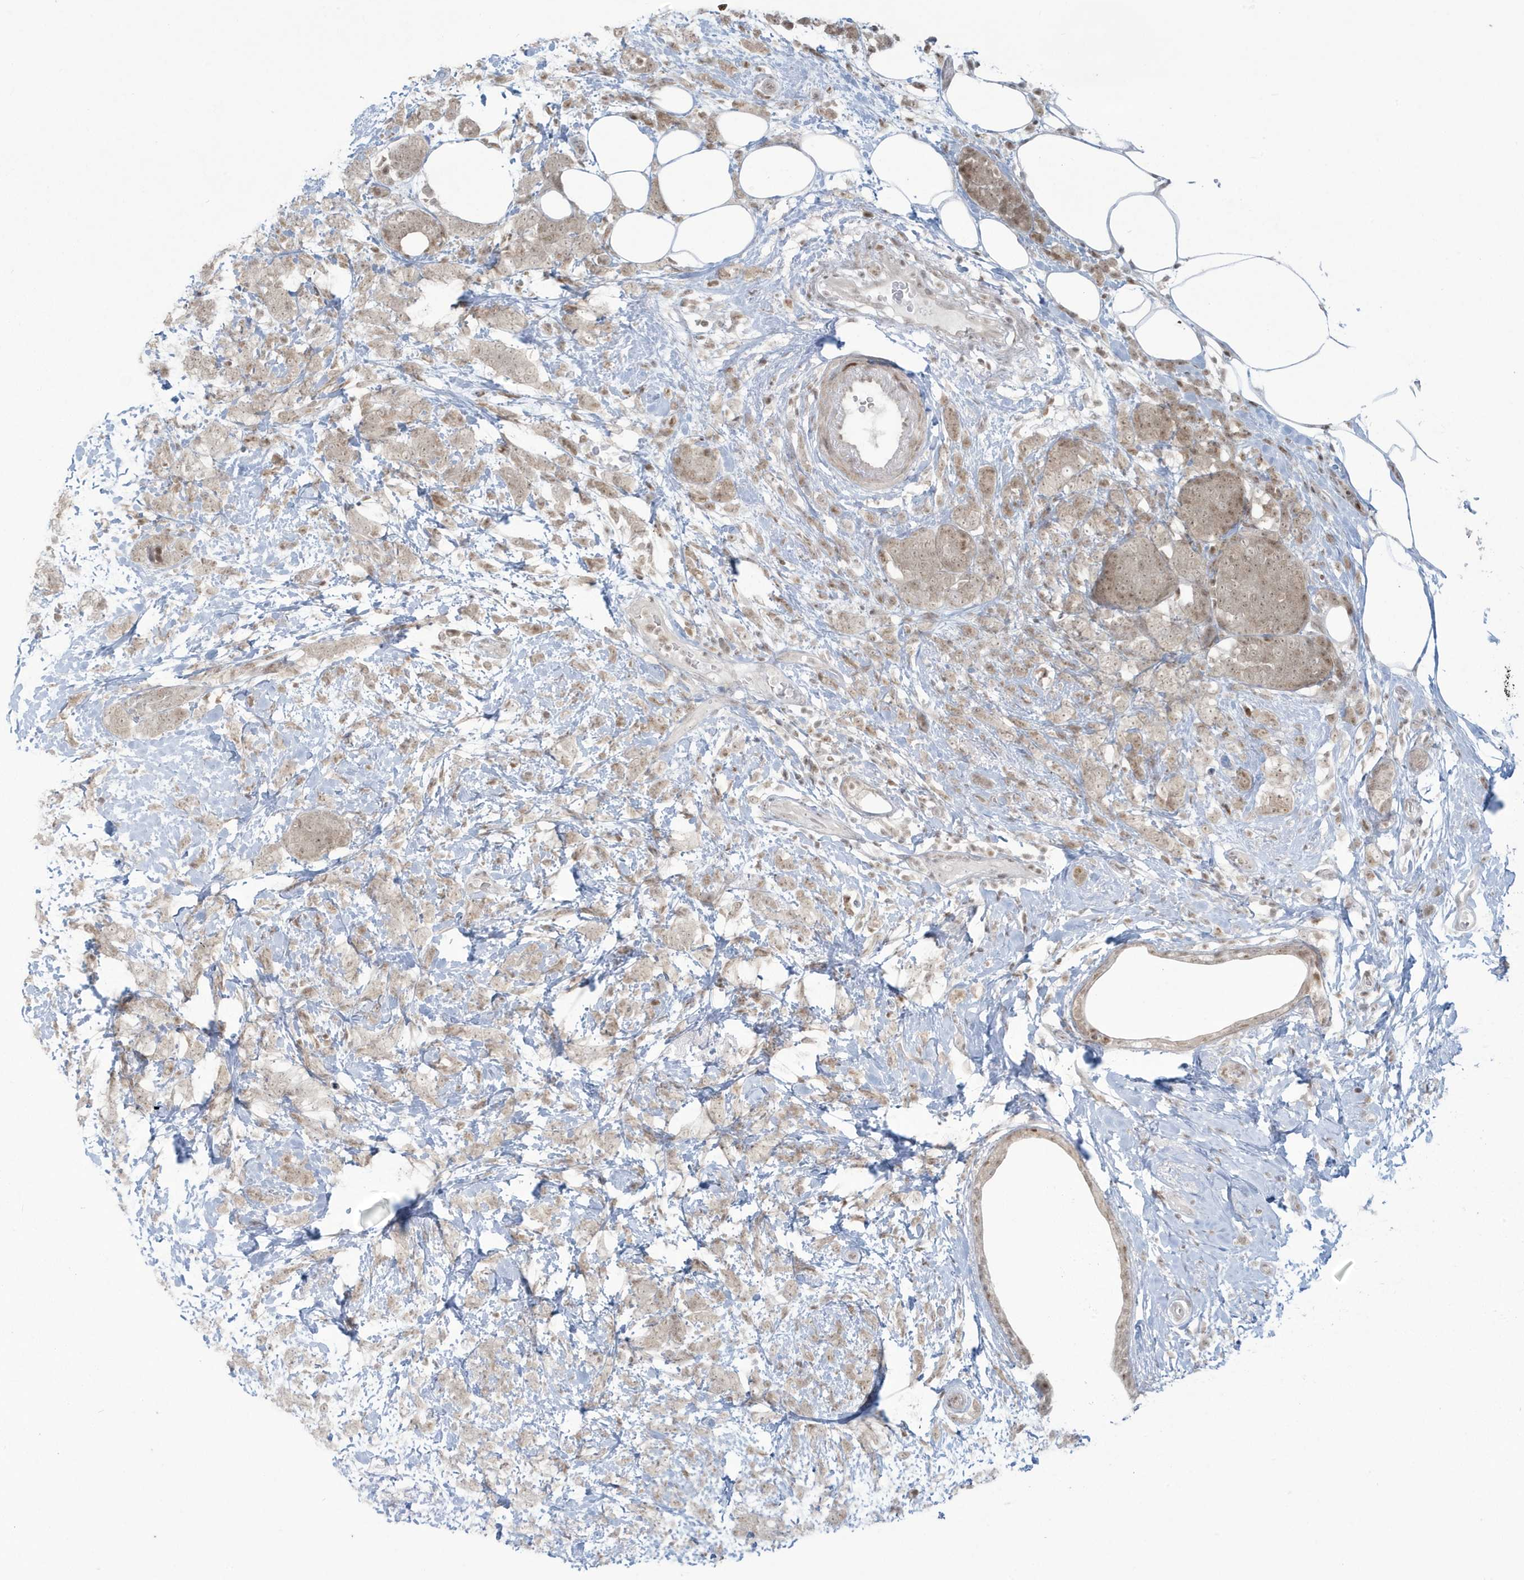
{"staining": {"intensity": "weak", "quantity": ">75%", "location": "cytoplasmic/membranous,nuclear"}, "tissue": "breast cancer", "cell_type": "Tumor cells", "image_type": "cancer", "snomed": [{"axis": "morphology", "description": "Lobular carcinoma"}, {"axis": "topography", "description": "Breast"}], "caption": "Human lobular carcinoma (breast) stained with a protein marker reveals weak staining in tumor cells.", "gene": "C1orf52", "patient": {"sex": "female", "age": 58}}